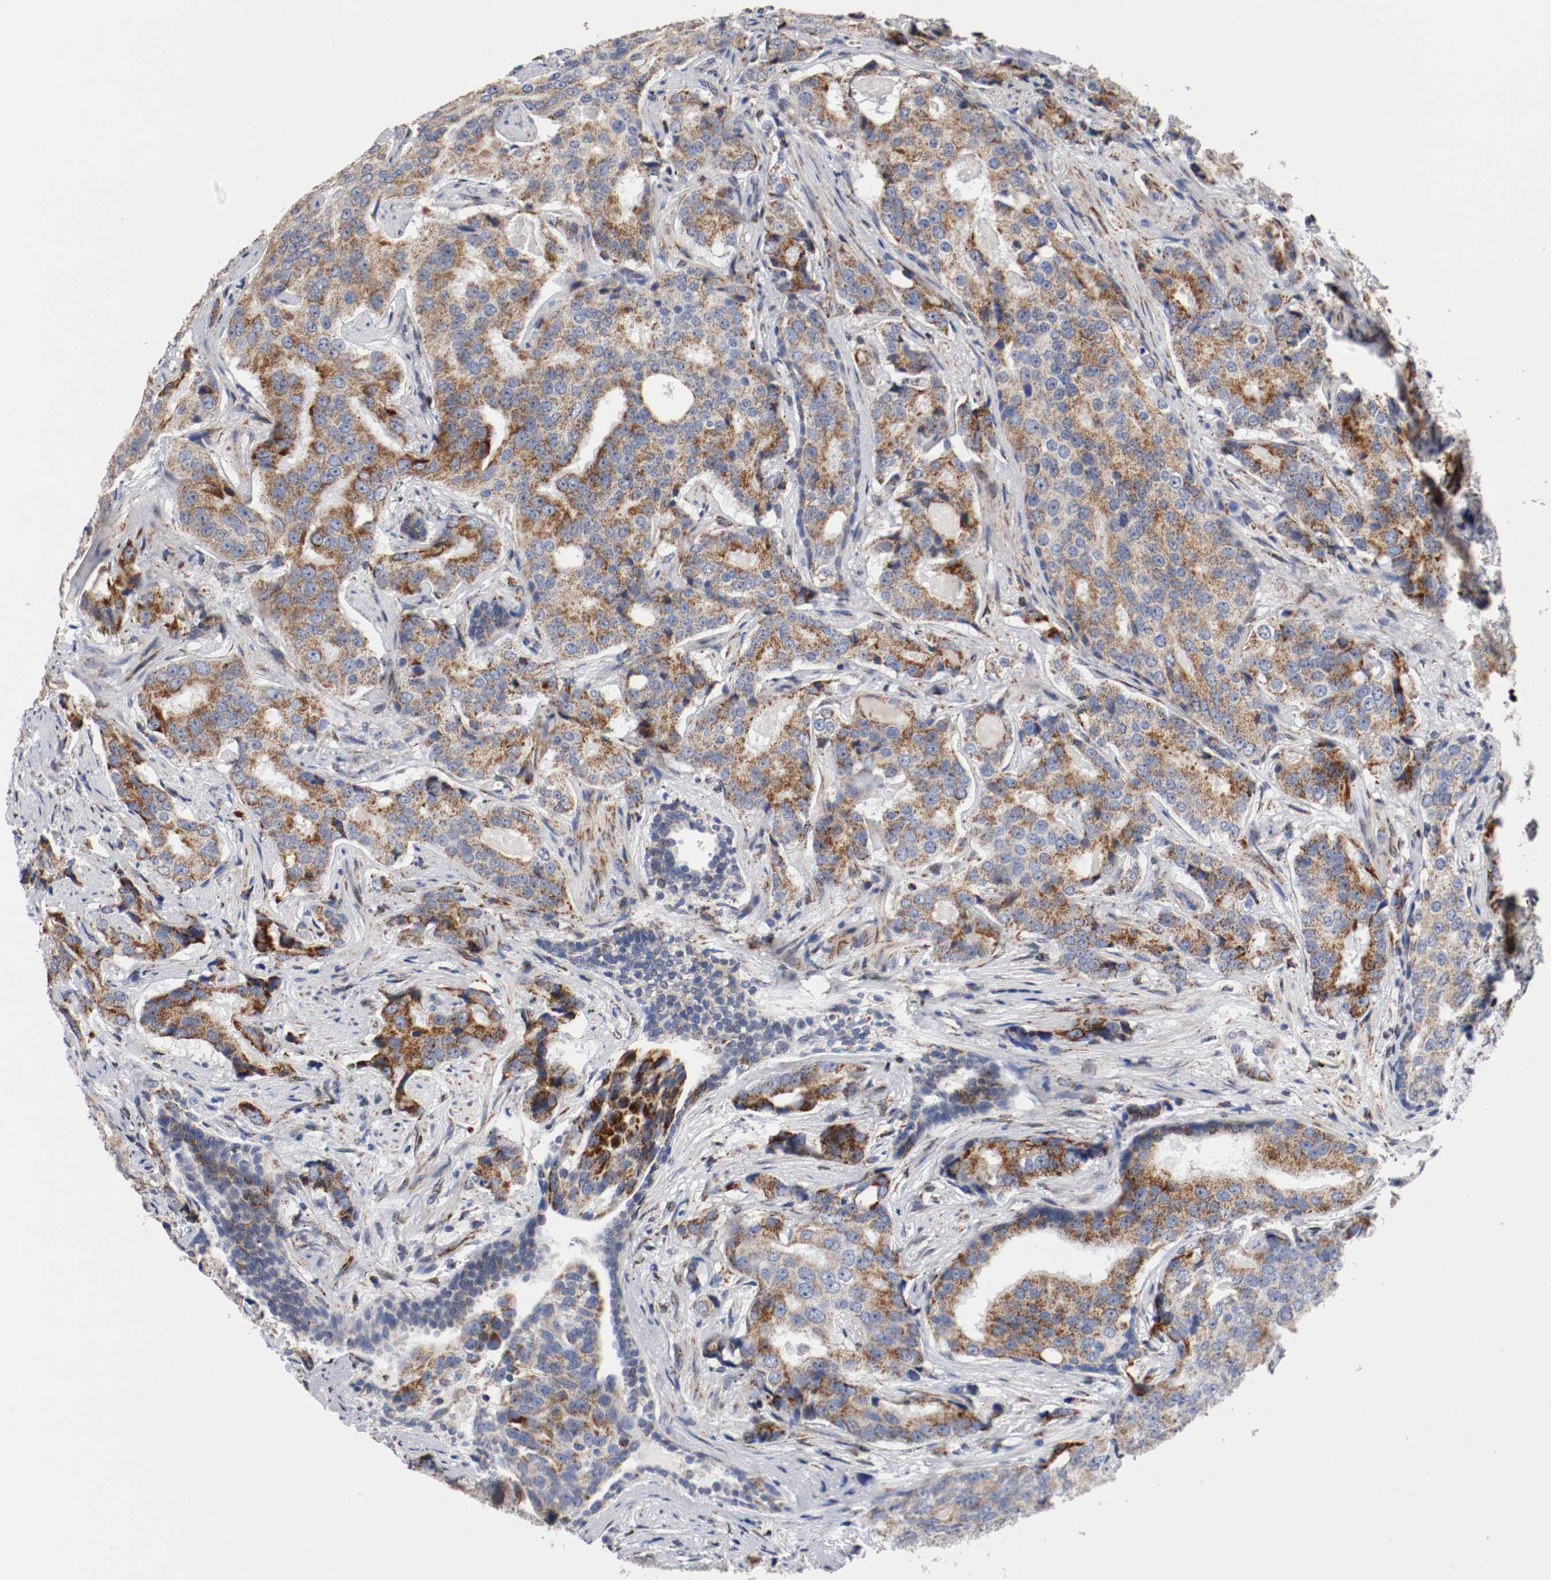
{"staining": {"intensity": "moderate", "quantity": ">75%", "location": "cytoplasmic/membranous"}, "tissue": "prostate cancer", "cell_type": "Tumor cells", "image_type": "cancer", "snomed": [{"axis": "morphology", "description": "Adenocarcinoma, High grade"}, {"axis": "topography", "description": "Prostate"}], "caption": "Immunohistochemical staining of human prostate cancer demonstrates moderate cytoplasmic/membranous protein expression in approximately >75% of tumor cells.", "gene": "TUBD1", "patient": {"sex": "male", "age": 58}}